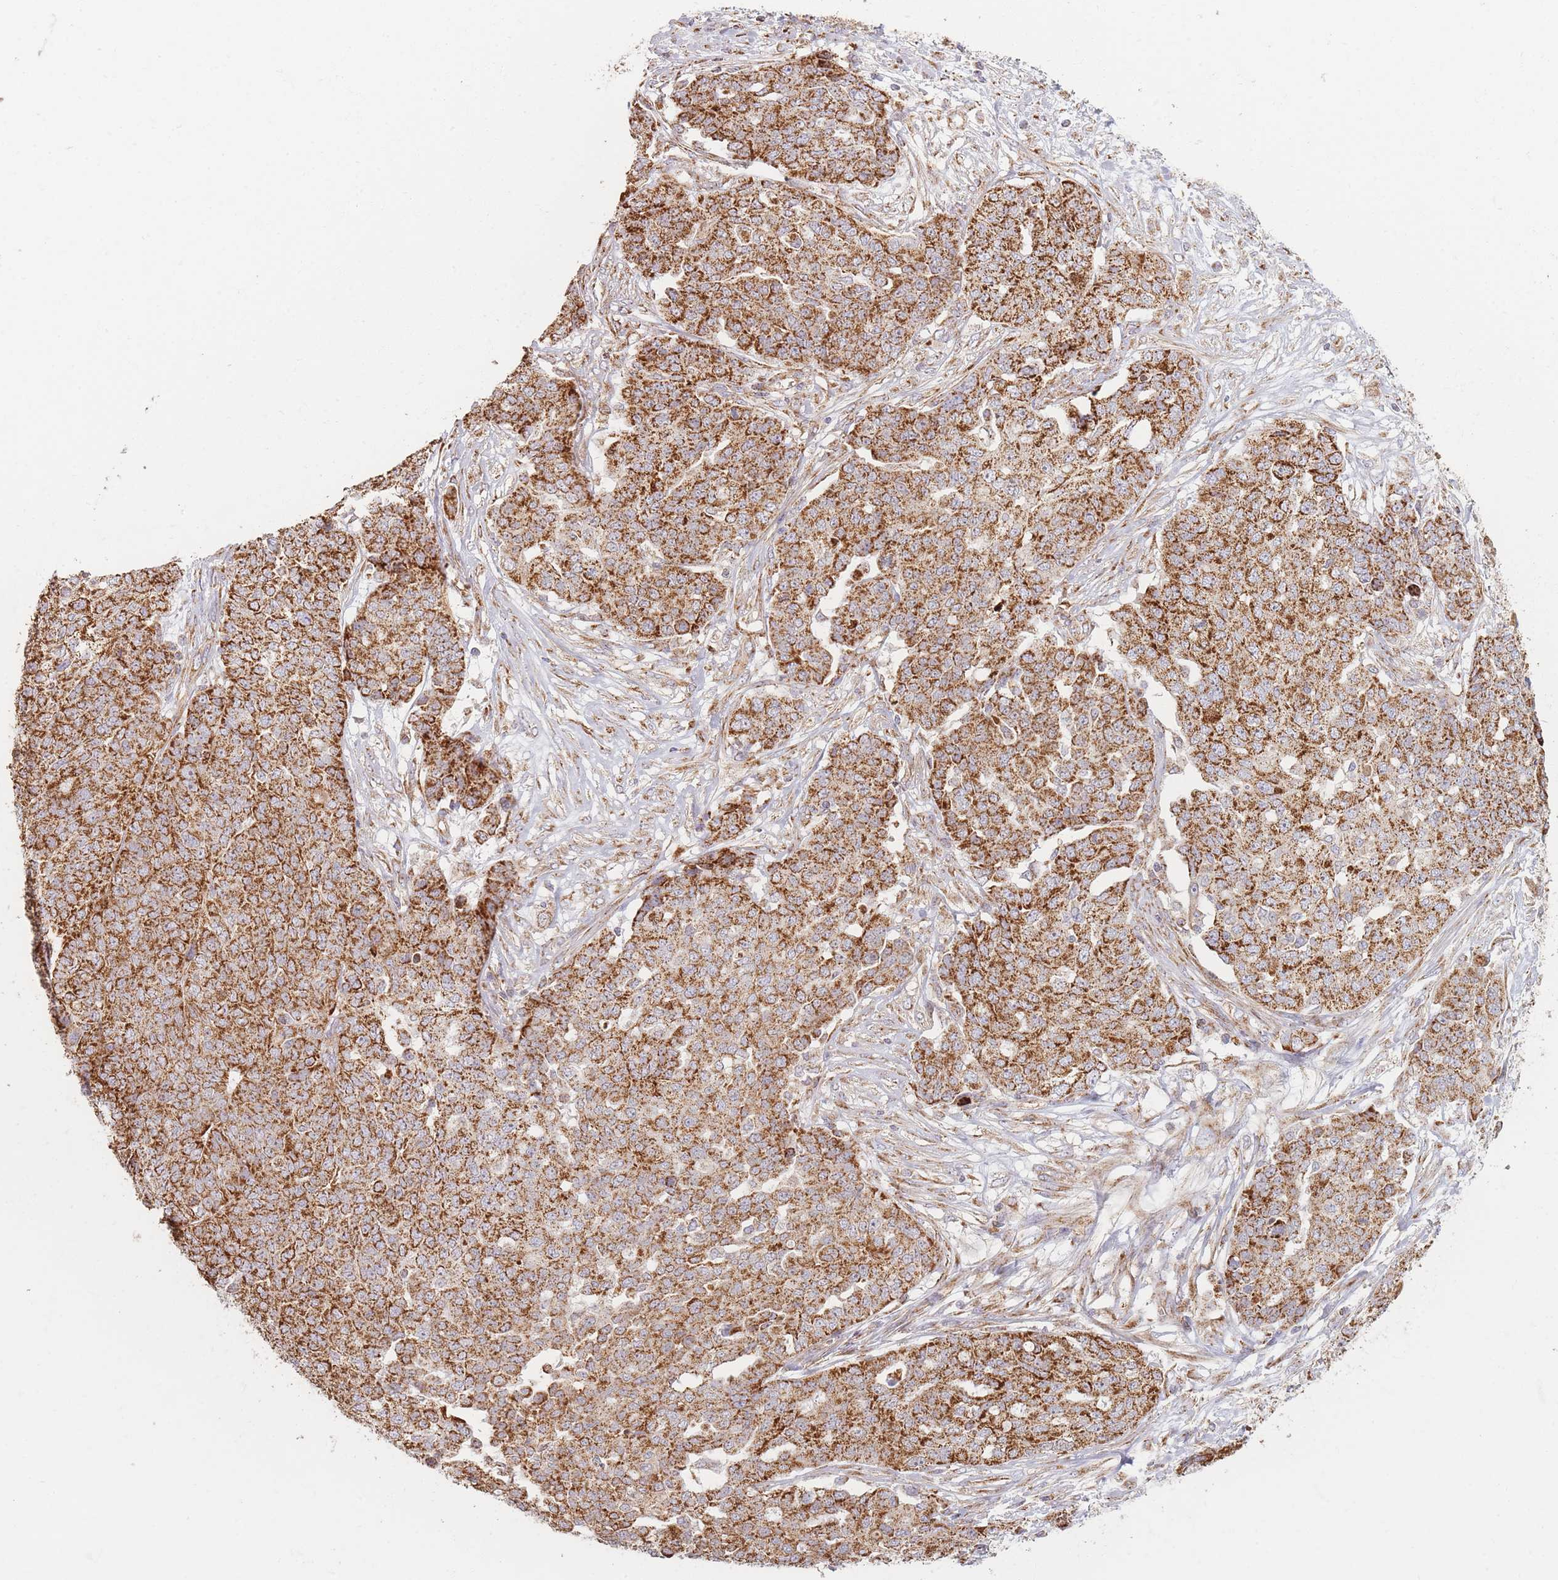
{"staining": {"intensity": "moderate", "quantity": ">75%", "location": "cytoplasmic/membranous"}, "tissue": "ovarian cancer", "cell_type": "Tumor cells", "image_type": "cancer", "snomed": [{"axis": "morphology", "description": "Cystadenocarcinoma, serous, NOS"}, {"axis": "topography", "description": "Soft tissue"}, {"axis": "topography", "description": "Ovary"}], "caption": "Protein staining reveals moderate cytoplasmic/membranous staining in approximately >75% of tumor cells in ovarian cancer (serous cystadenocarcinoma). The protein is stained brown, and the nuclei are stained in blue (DAB (3,3'-diaminobenzidine) IHC with brightfield microscopy, high magnification).", "gene": "ESRP2", "patient": {"sex": "female", "age": 57}}